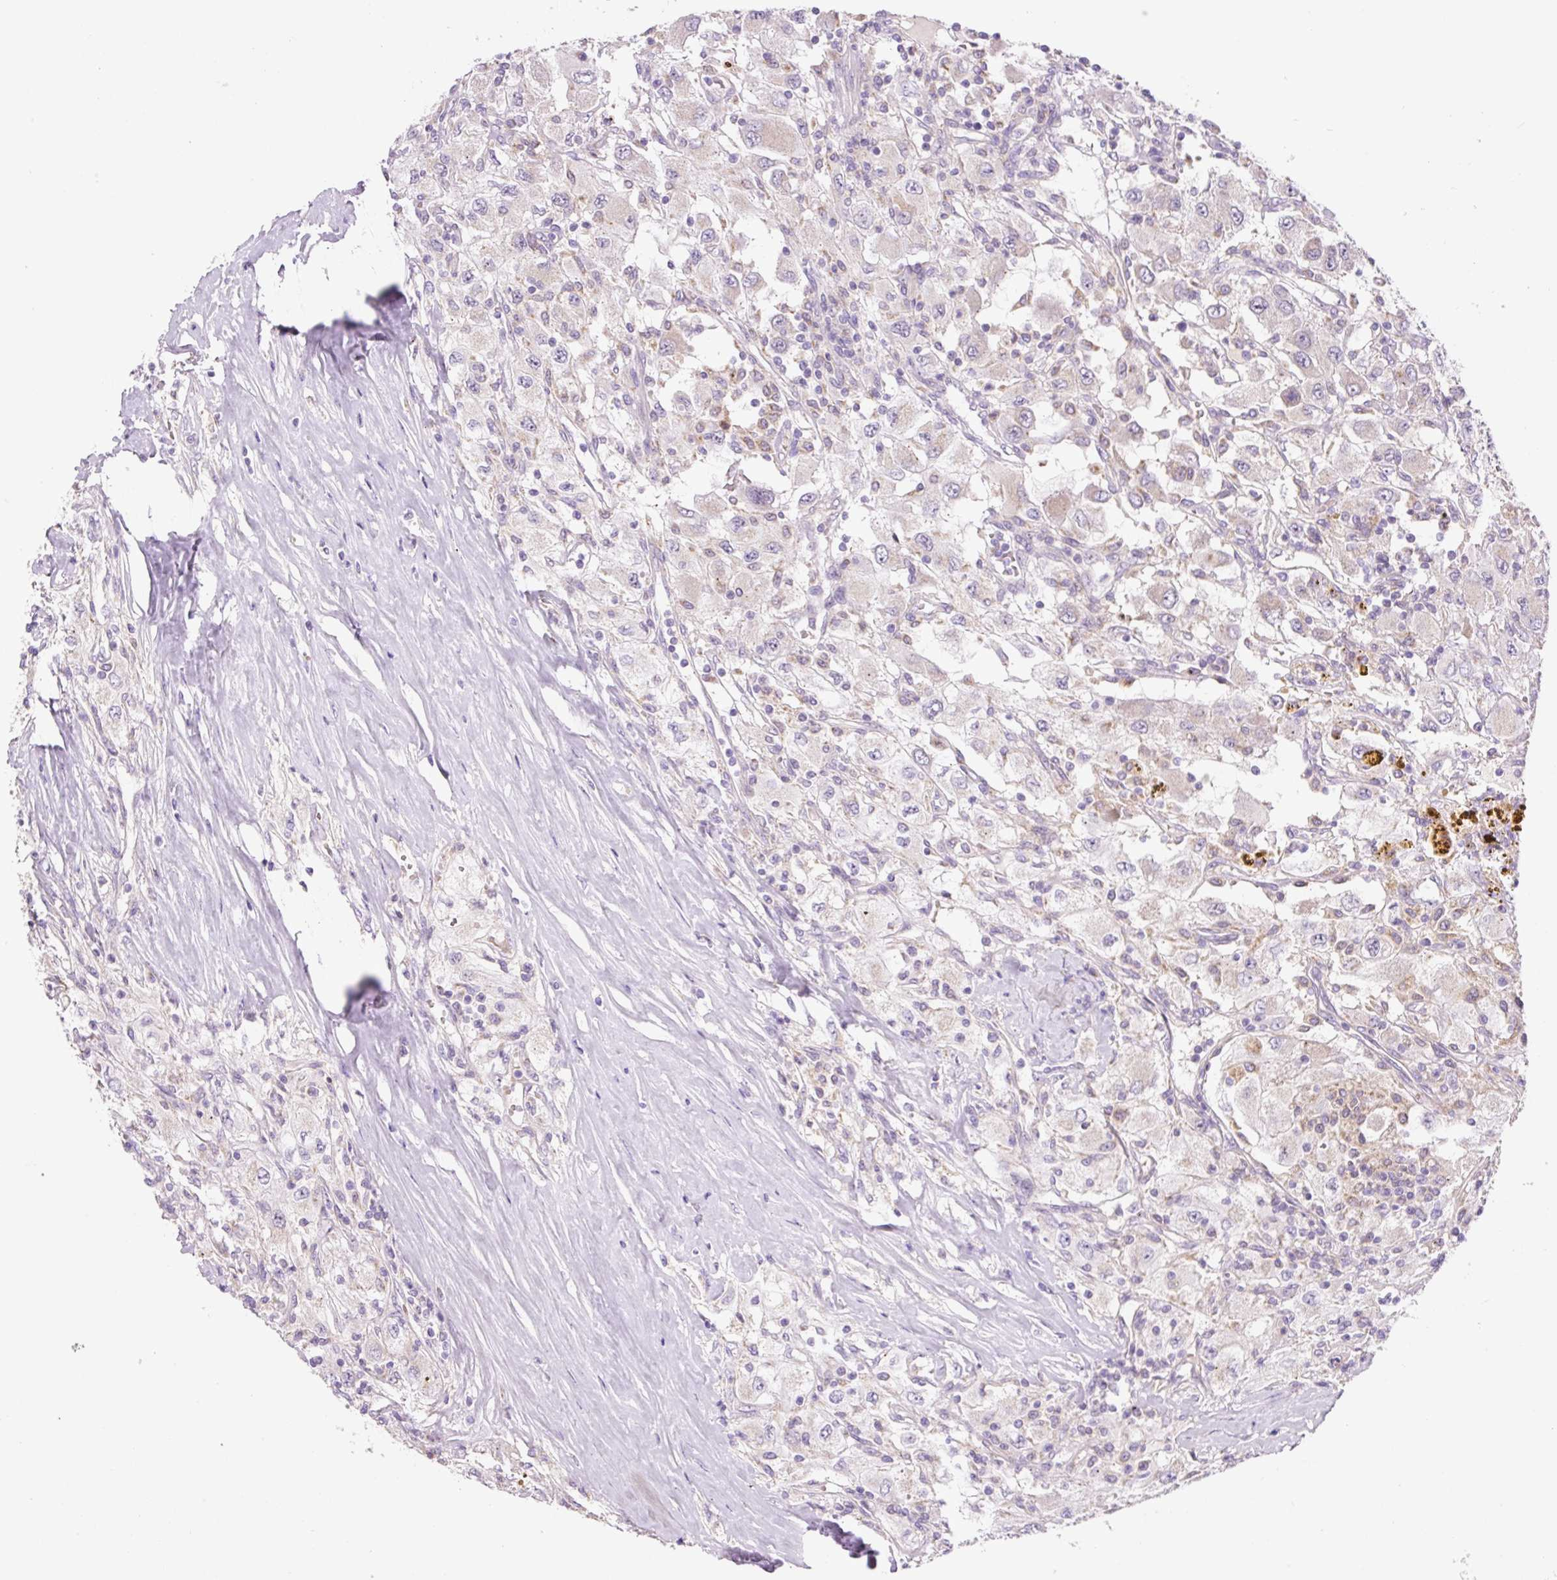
{"staining": {"intensity": "negative", "quantity": "none", "location": "none"}, "tissue": "renal cancer", "cell_type": "Tumor cells", "image_type": "cancer", "snomed": [{"axis": "morphology", "description": "Adenocarcinoma, NOS"}, {"axis": "topography", "description": "Kidney"}], "caption": "Adenocarcinoma (renal) stained for a protein using immunohistochemistry demonstrates no positivity tumor cells.", "gene": "PCK2", "patient": {"sex": "female", "age": 67}}